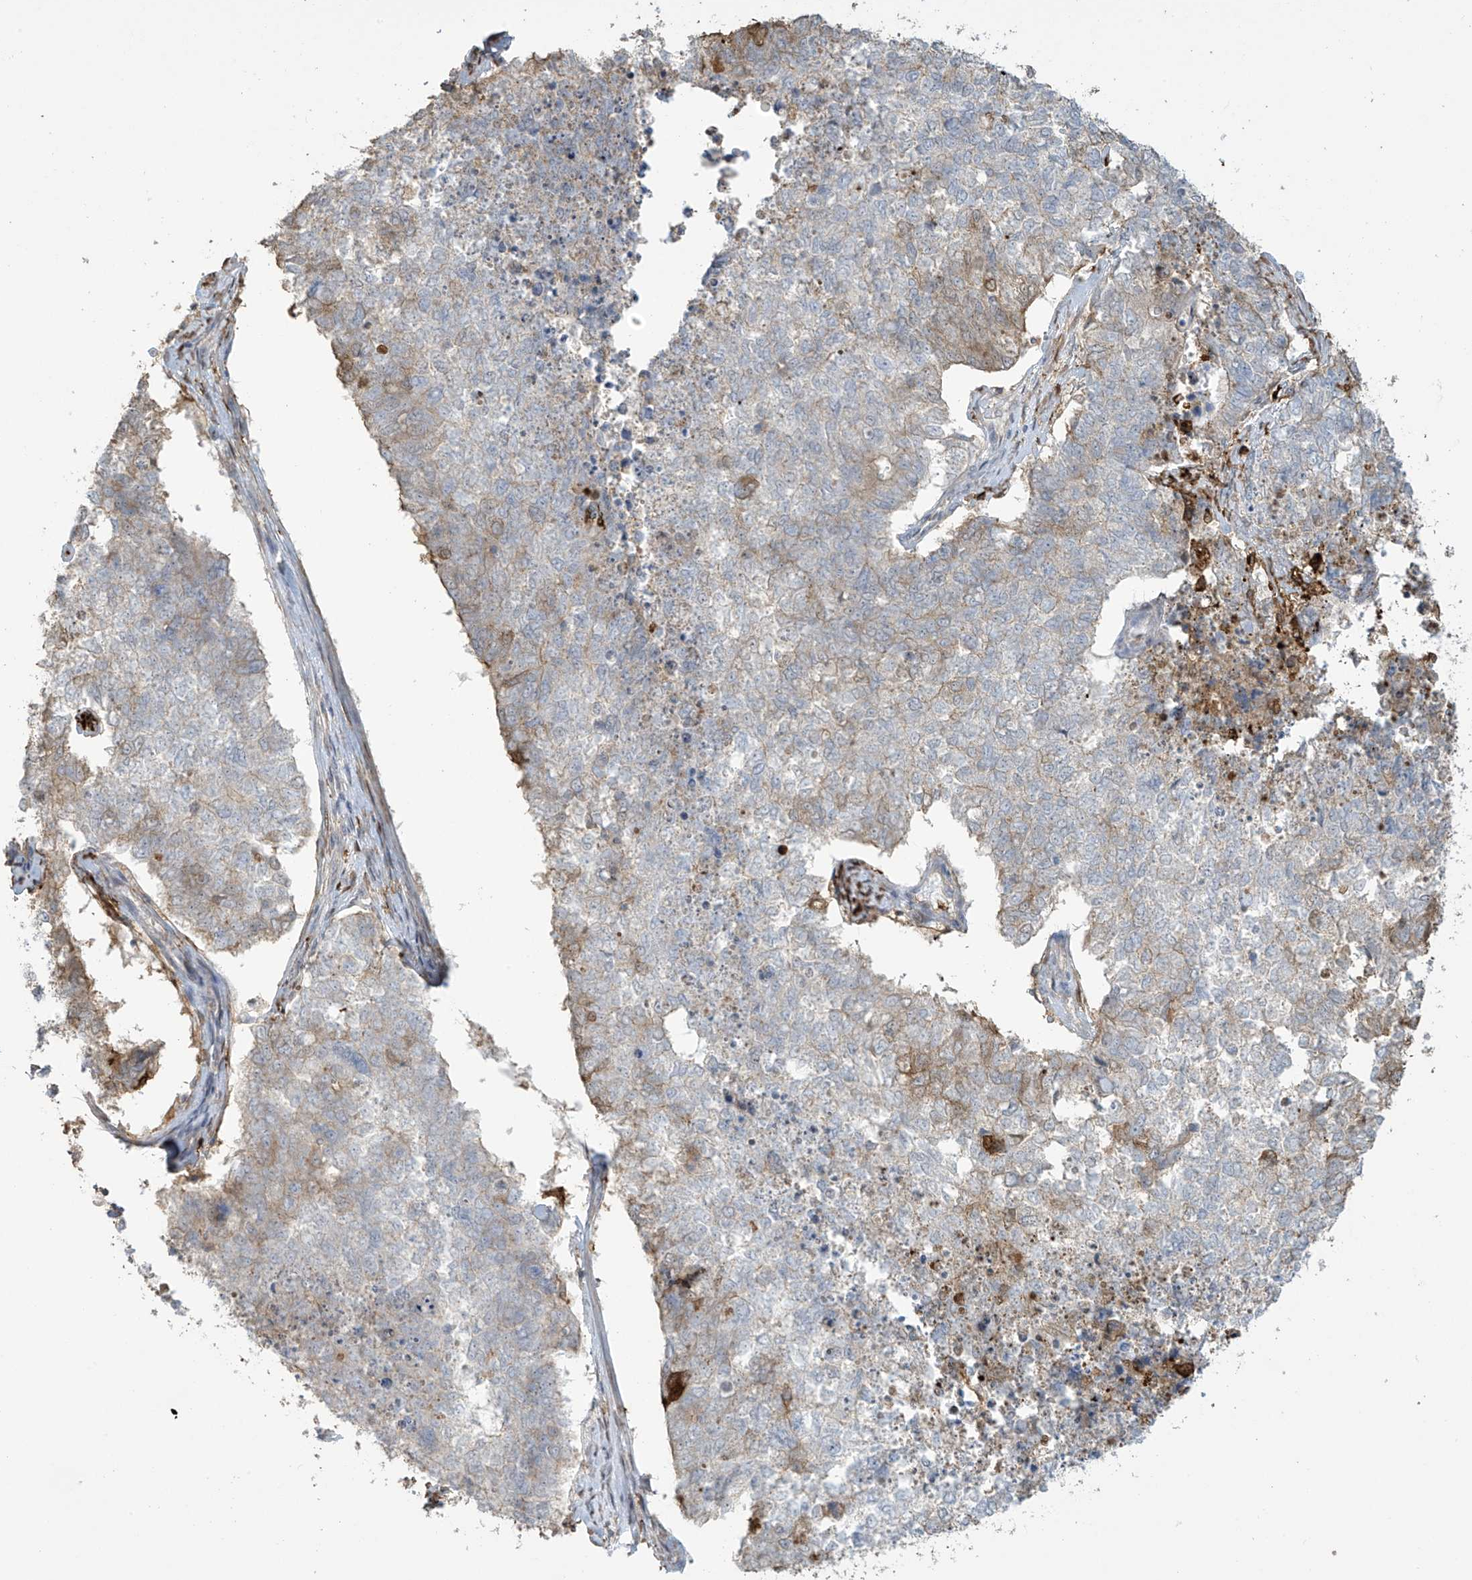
{"staining": {"intensity": "moderate", "quantity": "<25%", "location": "cytoplasmic/membranous"}, "tissue": "cervical cancer", "cell_type": "Tumor cells", "image_type": "cancer", "snomed": [{"axis": "morphology", "description": "Squamous cell carcinoma, NOS"}, {"axis": "topography", "description": "Cervix"}], "caption": "This is a micrograph of IHC staining of cervical cancer, which shows moderate staining in the cytoplasmic/membranous of tumor cells.", "gene": "TAGAP", "patient": {"sex": "female", "age": 63}}